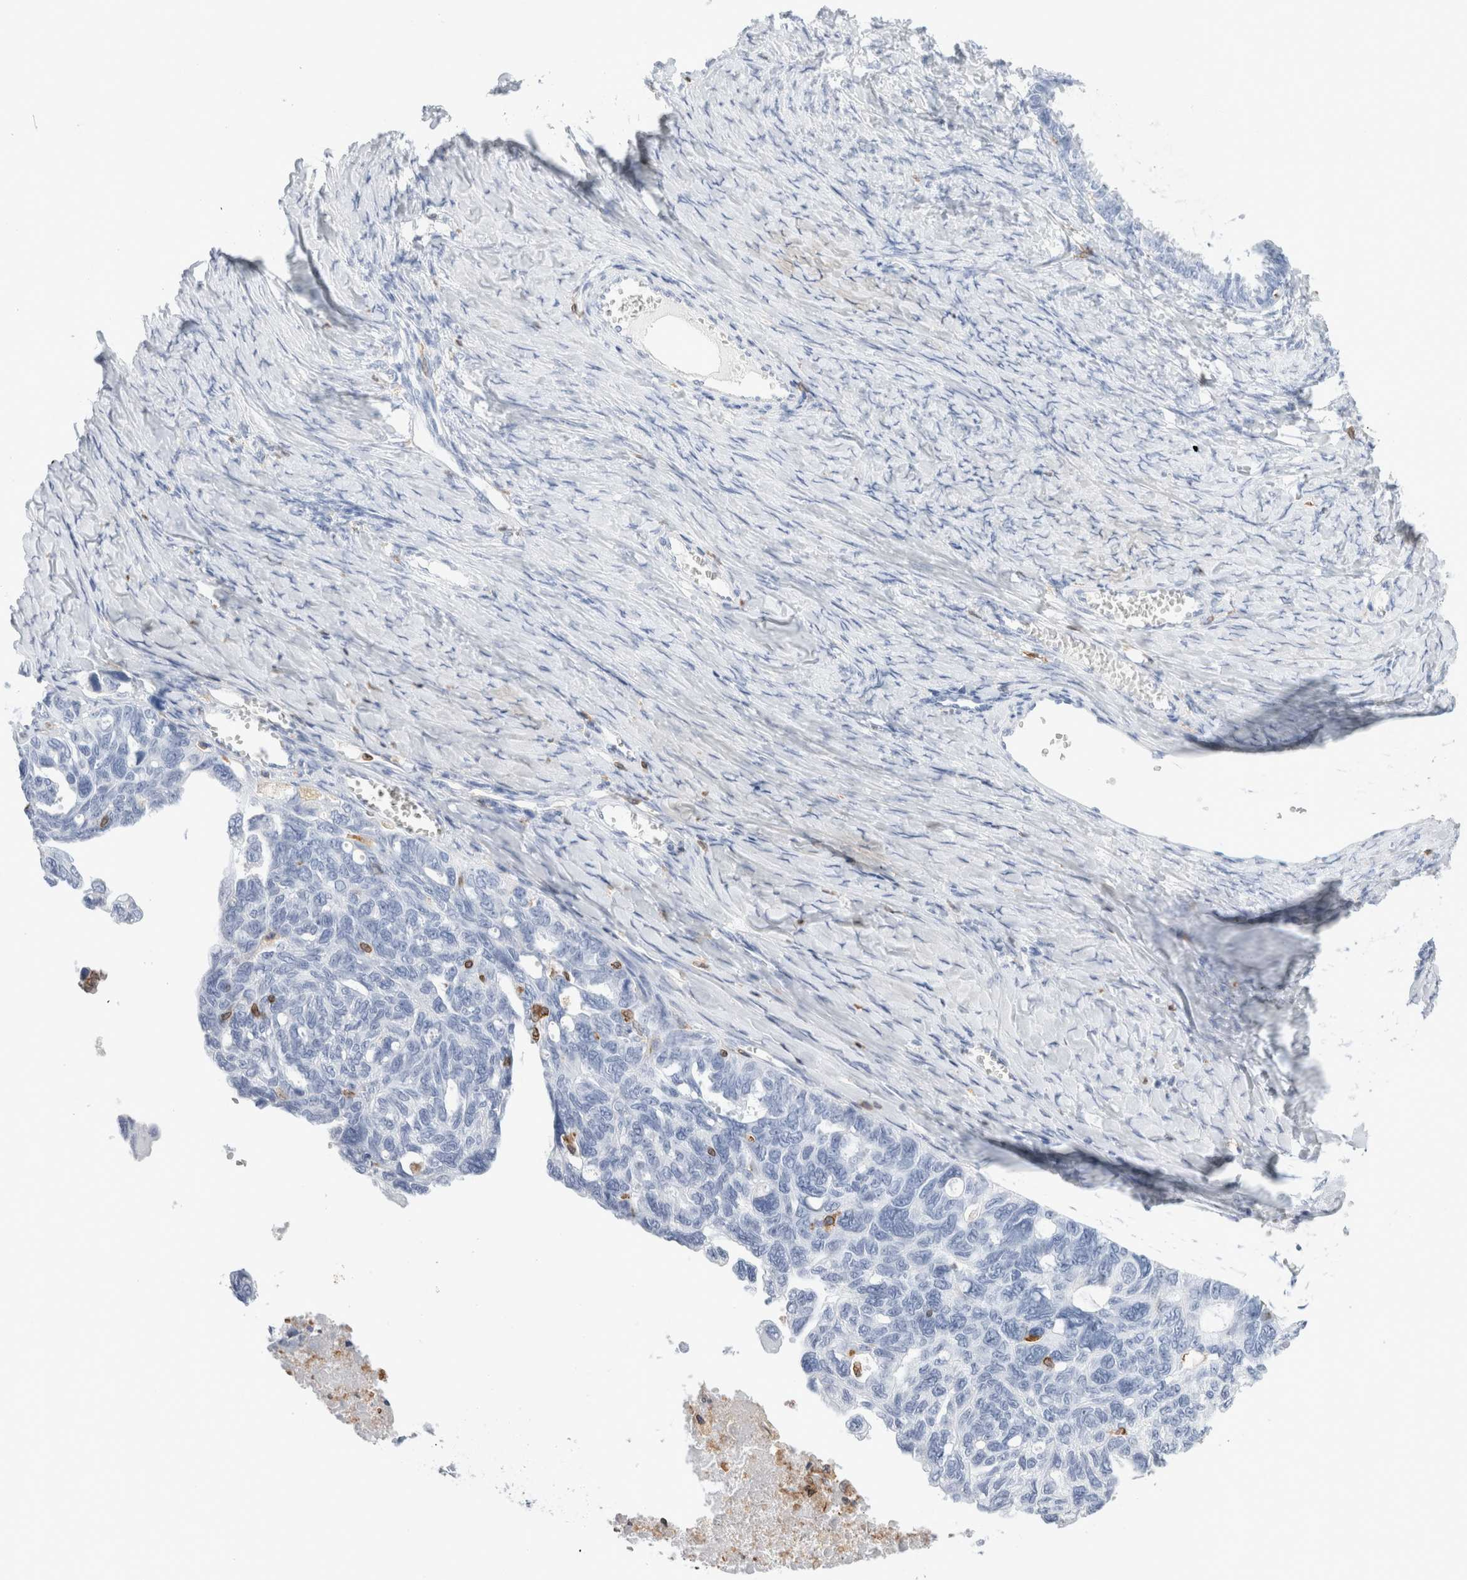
{"staining": {"intensity": "negative", "quantity": "none", "location": "none"}, "tissue": "ovarian cancer", "cell_type": "Tumor cells", "image_type": "cancer", "snomed": [{"axis": "morphology", "description": "Cystadenocarcinoma, serous, NOS"}, {"axis": "topography", "description": "Ovary"}], "caption": "Ovarian serous cystadenocarcinoma was stained to show a protein in brown. There is no significant positivity in tumor cells.", "gene": "ALOX5AP", "patient": {"sex": "female", "age": 79}}